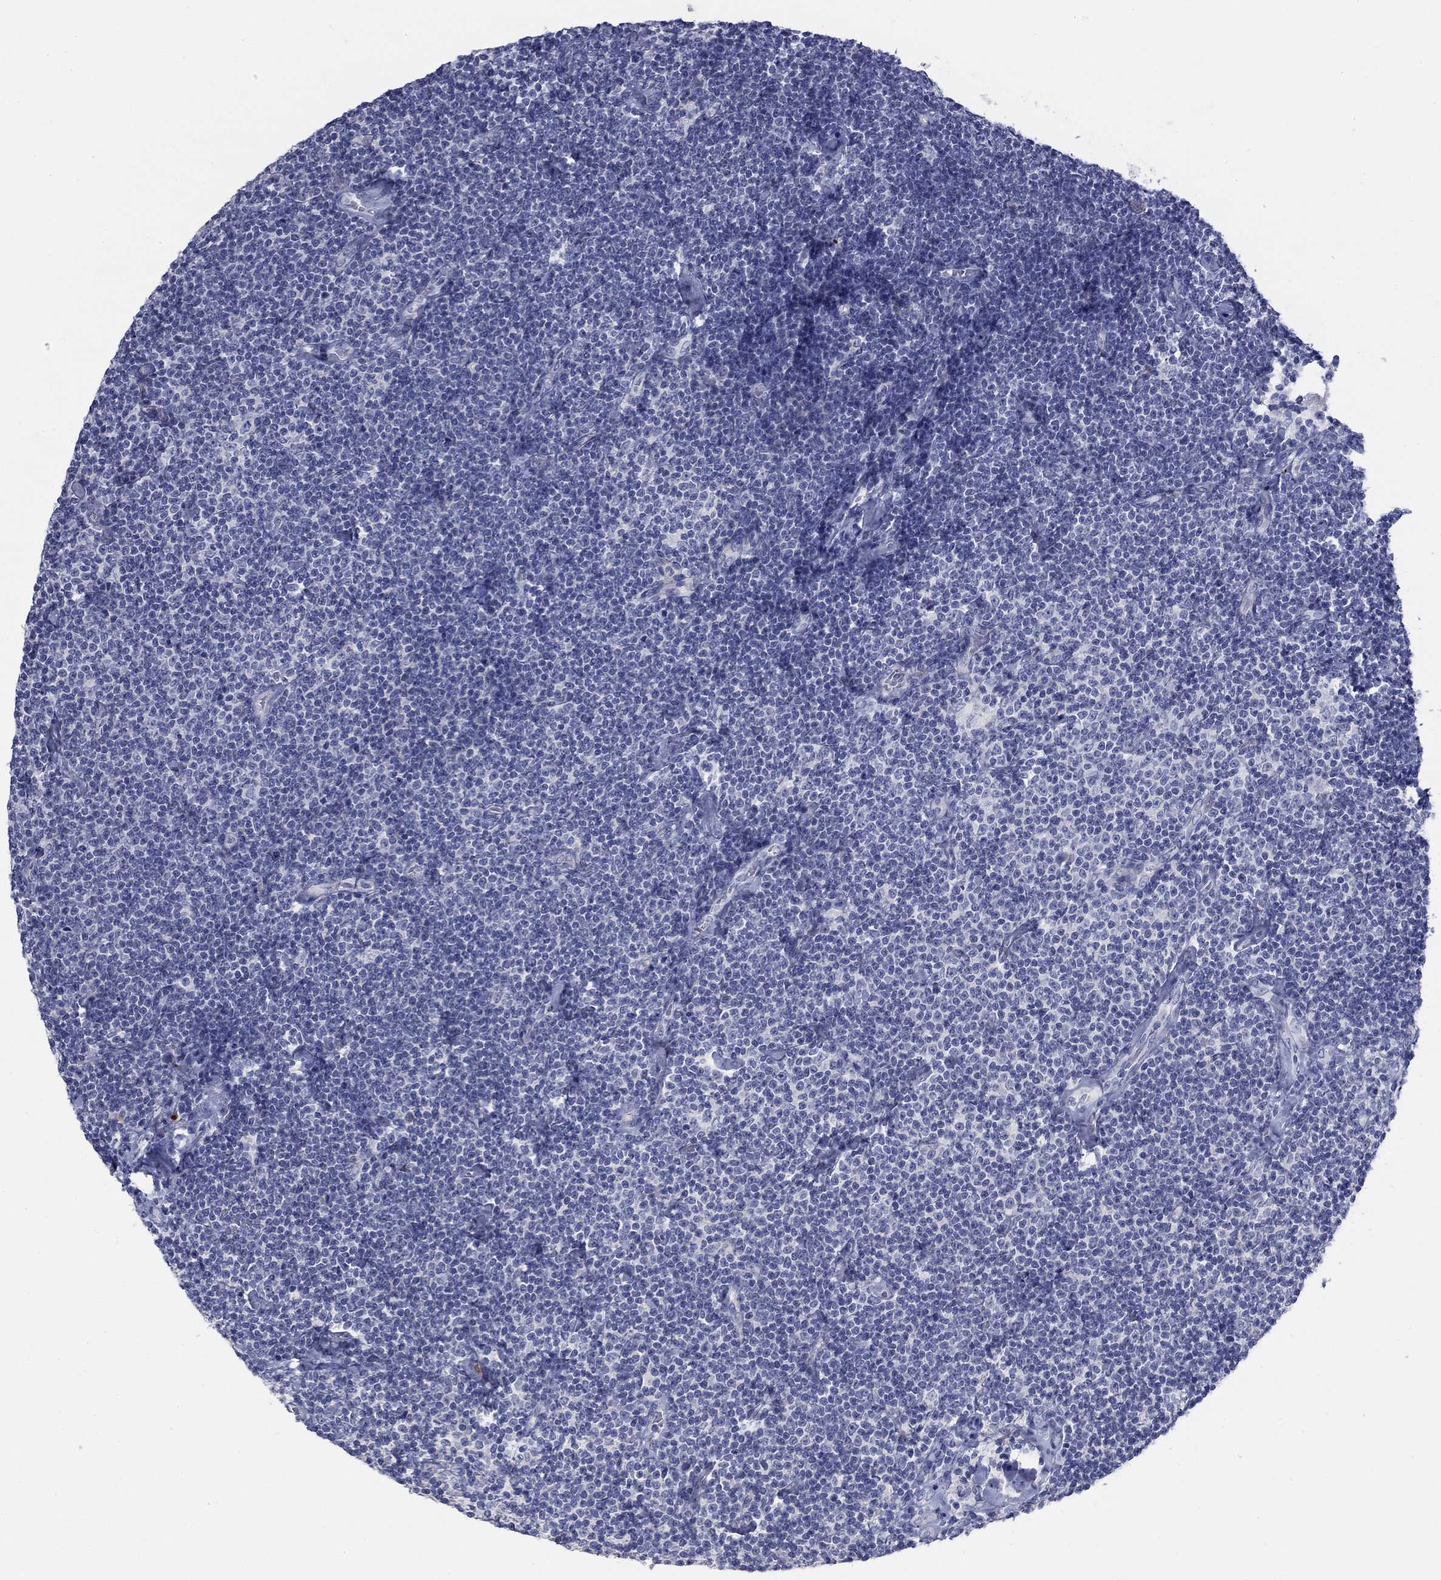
{"staining": {"intensity": "negative", "quantity": "none", "location": "none"}, "tissue": "lymphoma", "cell_type": "Tumor cells", "image_type": "cancer", "snomed": [{"axis": "morphology", "description": "Malignant lymphoma, non-Hodgkin's type, Low grade"}, {"axis": "topography", "description": "Lymph node"}], "caption": "Immunohistochemistry of lymphoma shows no staining in tumor cells. The staining was performed using DAB to visualize the protein expression in brown, while the nuclei were stained in blue with hematoxylin (Magnification: 20x).", "gene": "TMEM249", "patient": {"sex": "male", "age": 81}}